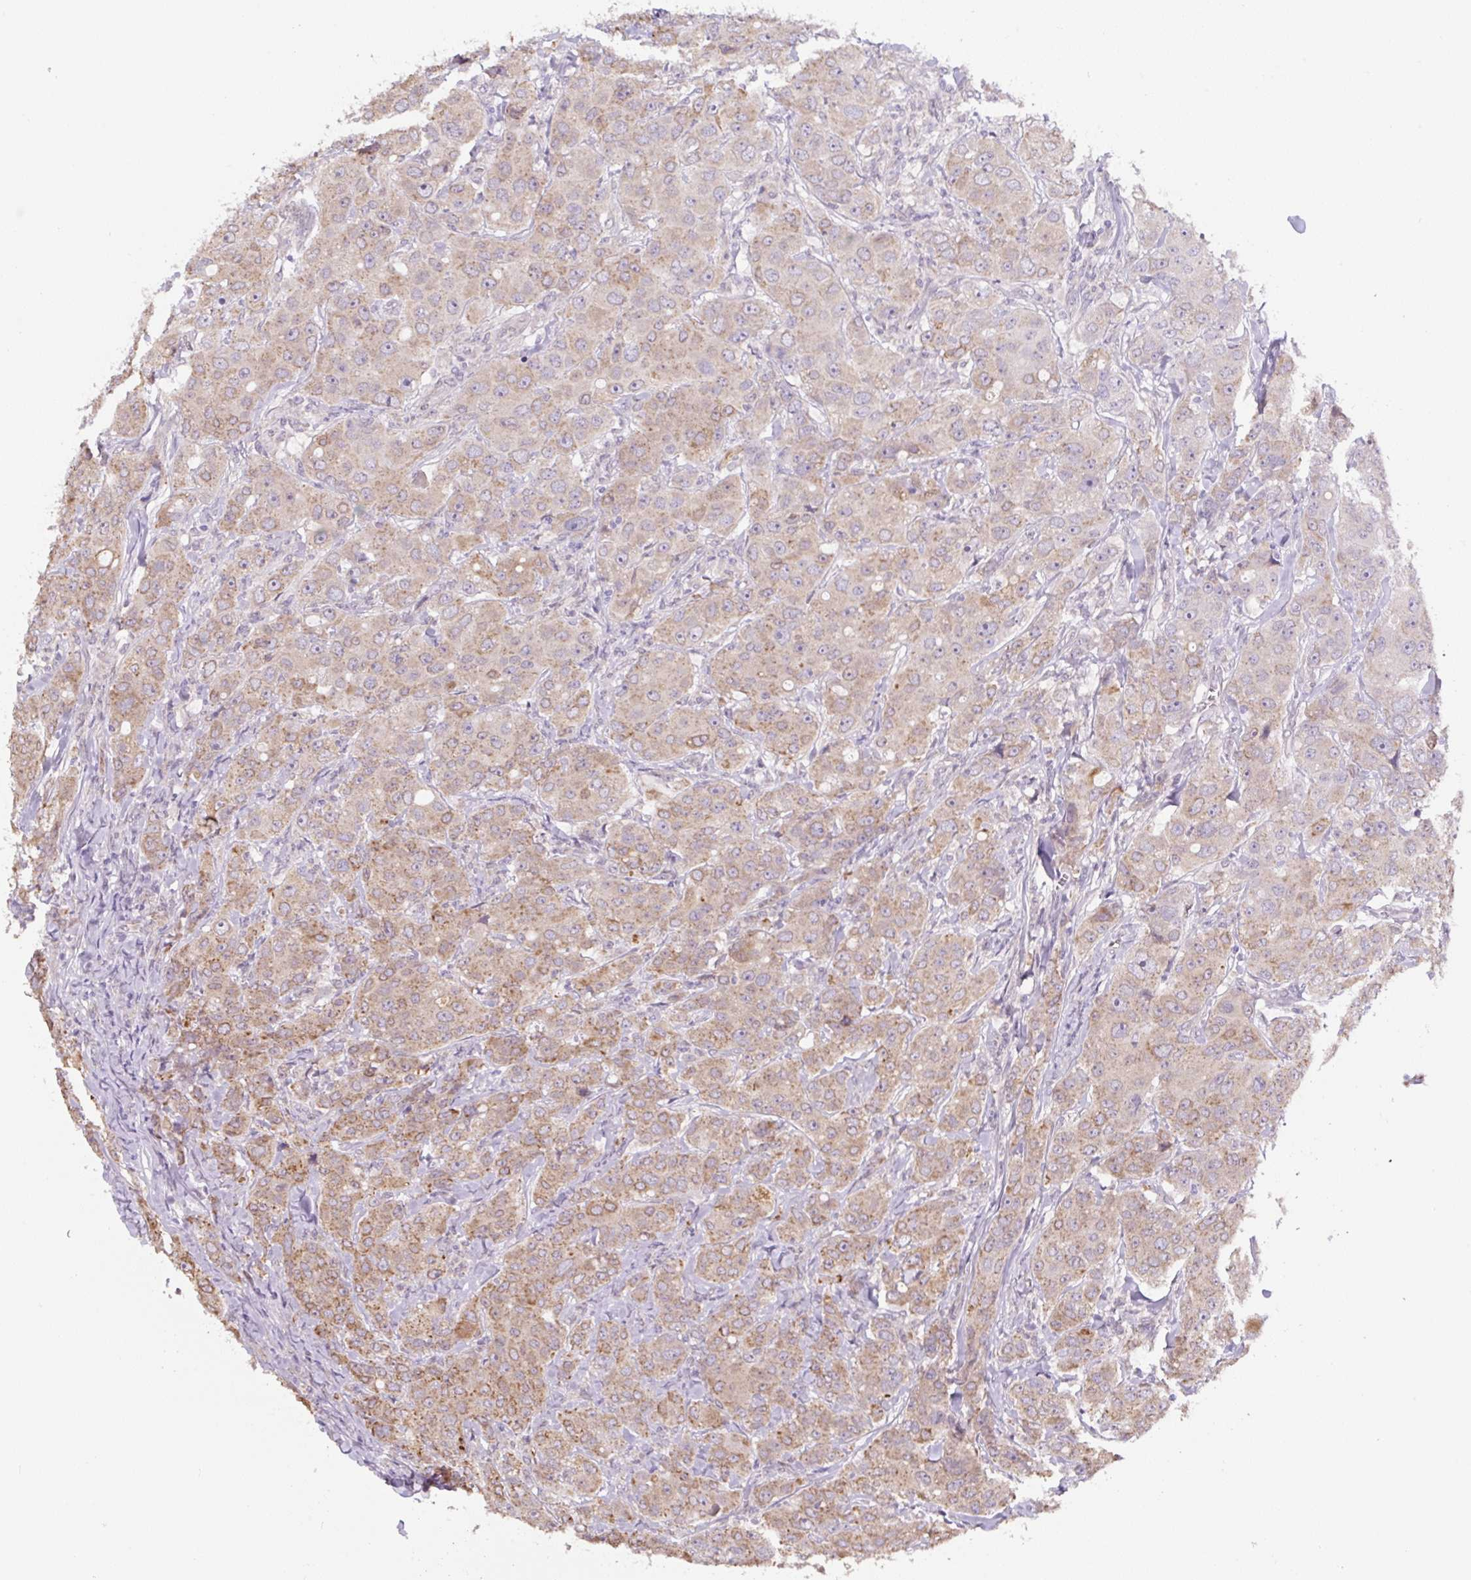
{"staining": {"intensity": "moderate", "quantity": ">75%", "location": "cytoplasmic/membranous"}, "tissue": "breast cancer", "cell_type": "Tumor cells", "image_type": "cancer", "snomed": [{"axis": "morphology", "description": "Duct carcinoma"}, {"axis": "topography", "description": "Breast"}], "caption": "An image of breast cancer stained for a protein reveals moderate cytoplasmic/membranous brown staining in tumor cells.", "gene": "ASRGL1", "patient": {"sex": "female", "age": 43}}